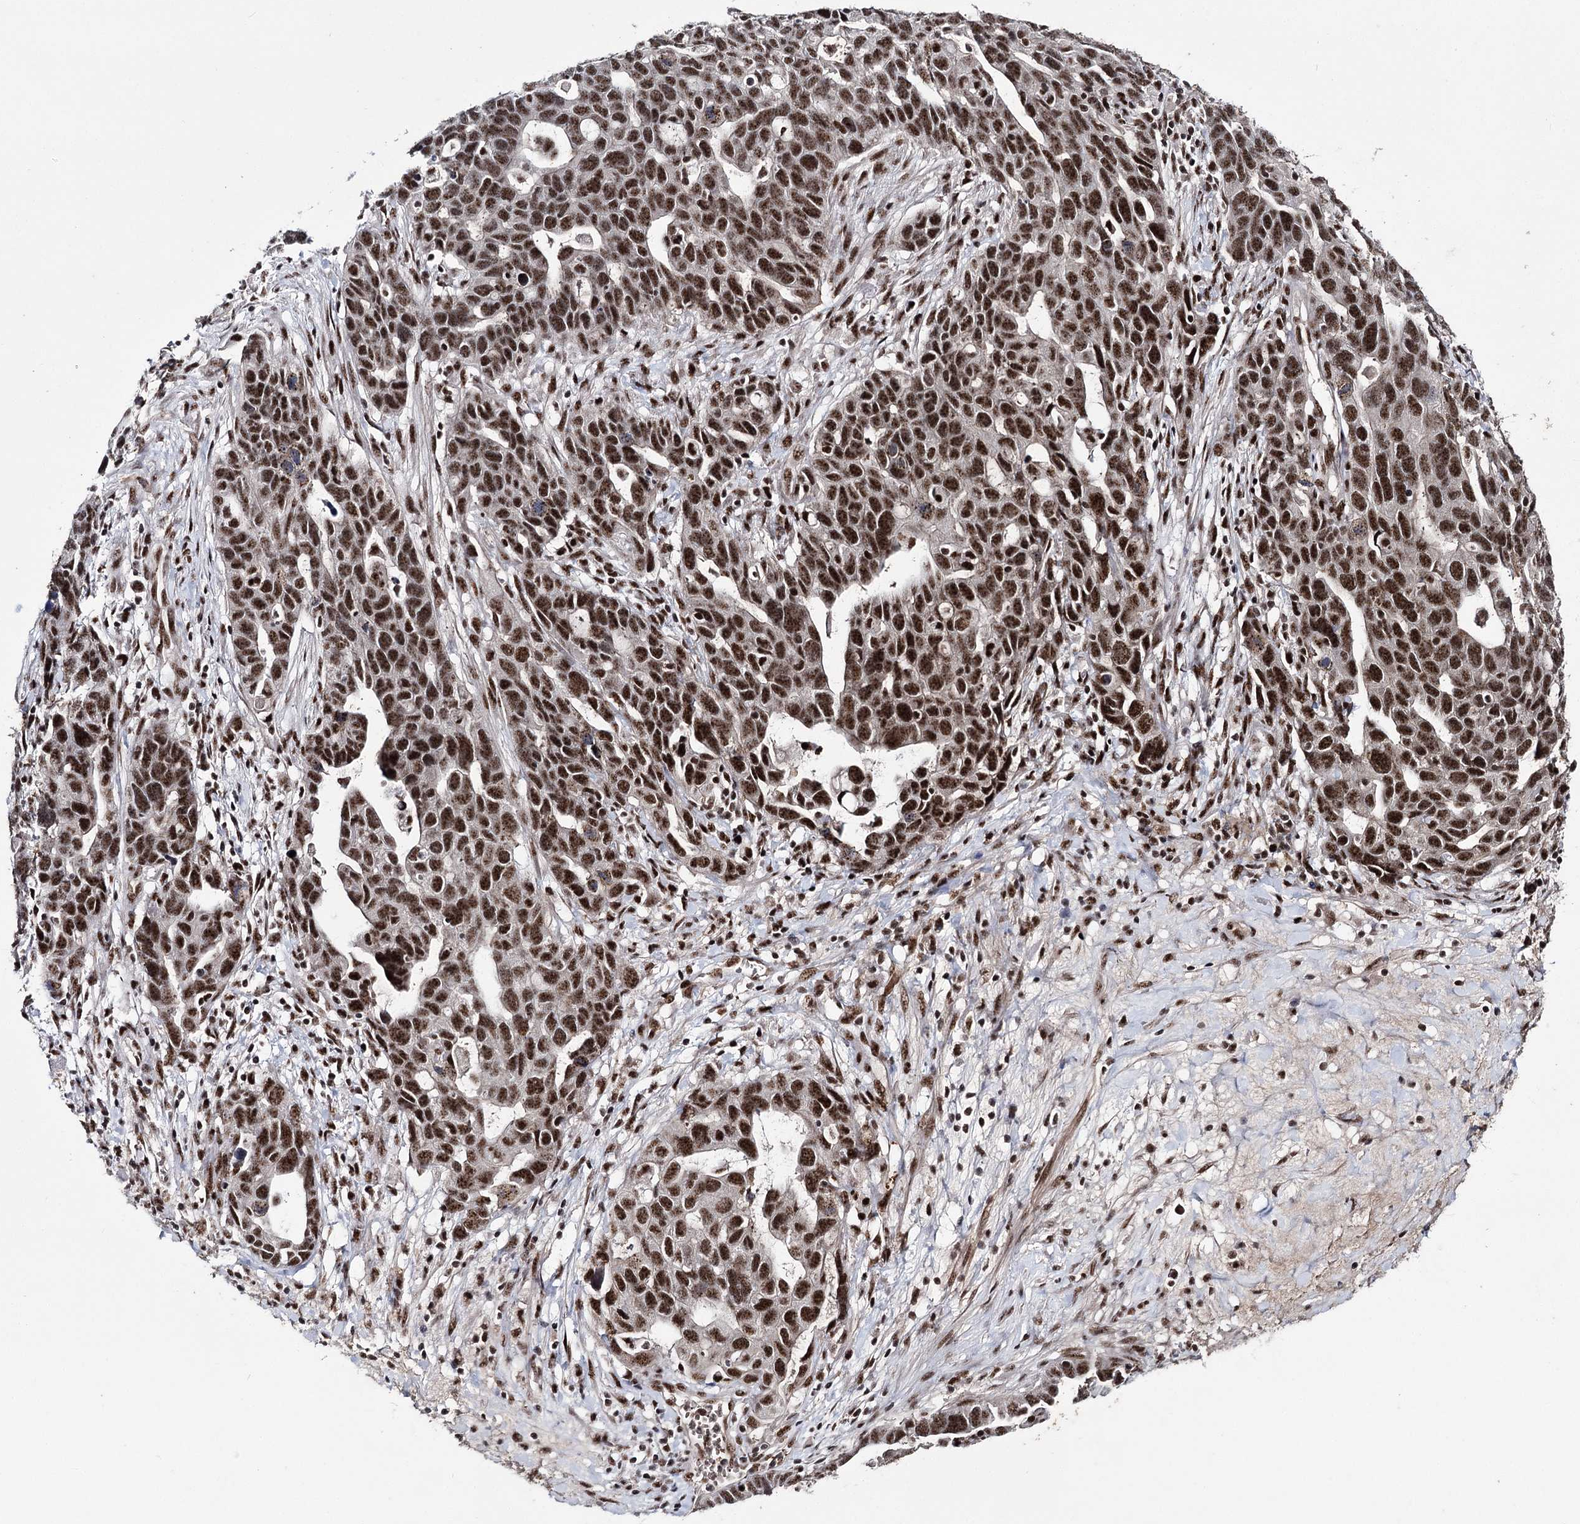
{"staining": {"intensity": "strong", "quantity": ">75%", "location": "nuclear"}, "tissue": "ovarian cancer", "cell_type": "Tumor cells", "image_type": "cancer", "snomed": [{"axis": "morphology", "description": "Cystadenocarcinoma, serous, NOS"}, {"axis": "topography", "description": "Ovary"}], "caption": "Immunohistochemistry (DAB (3,3'-diaminobenzidine)) staining of human ovarian cancer (serous cystadenocarcinoma) demonstrates strong nuclear protein expression in approximately >75% of tumor cells.", "gene": "PRPF40A", "patient": {"sex": "female", "age": 54}}